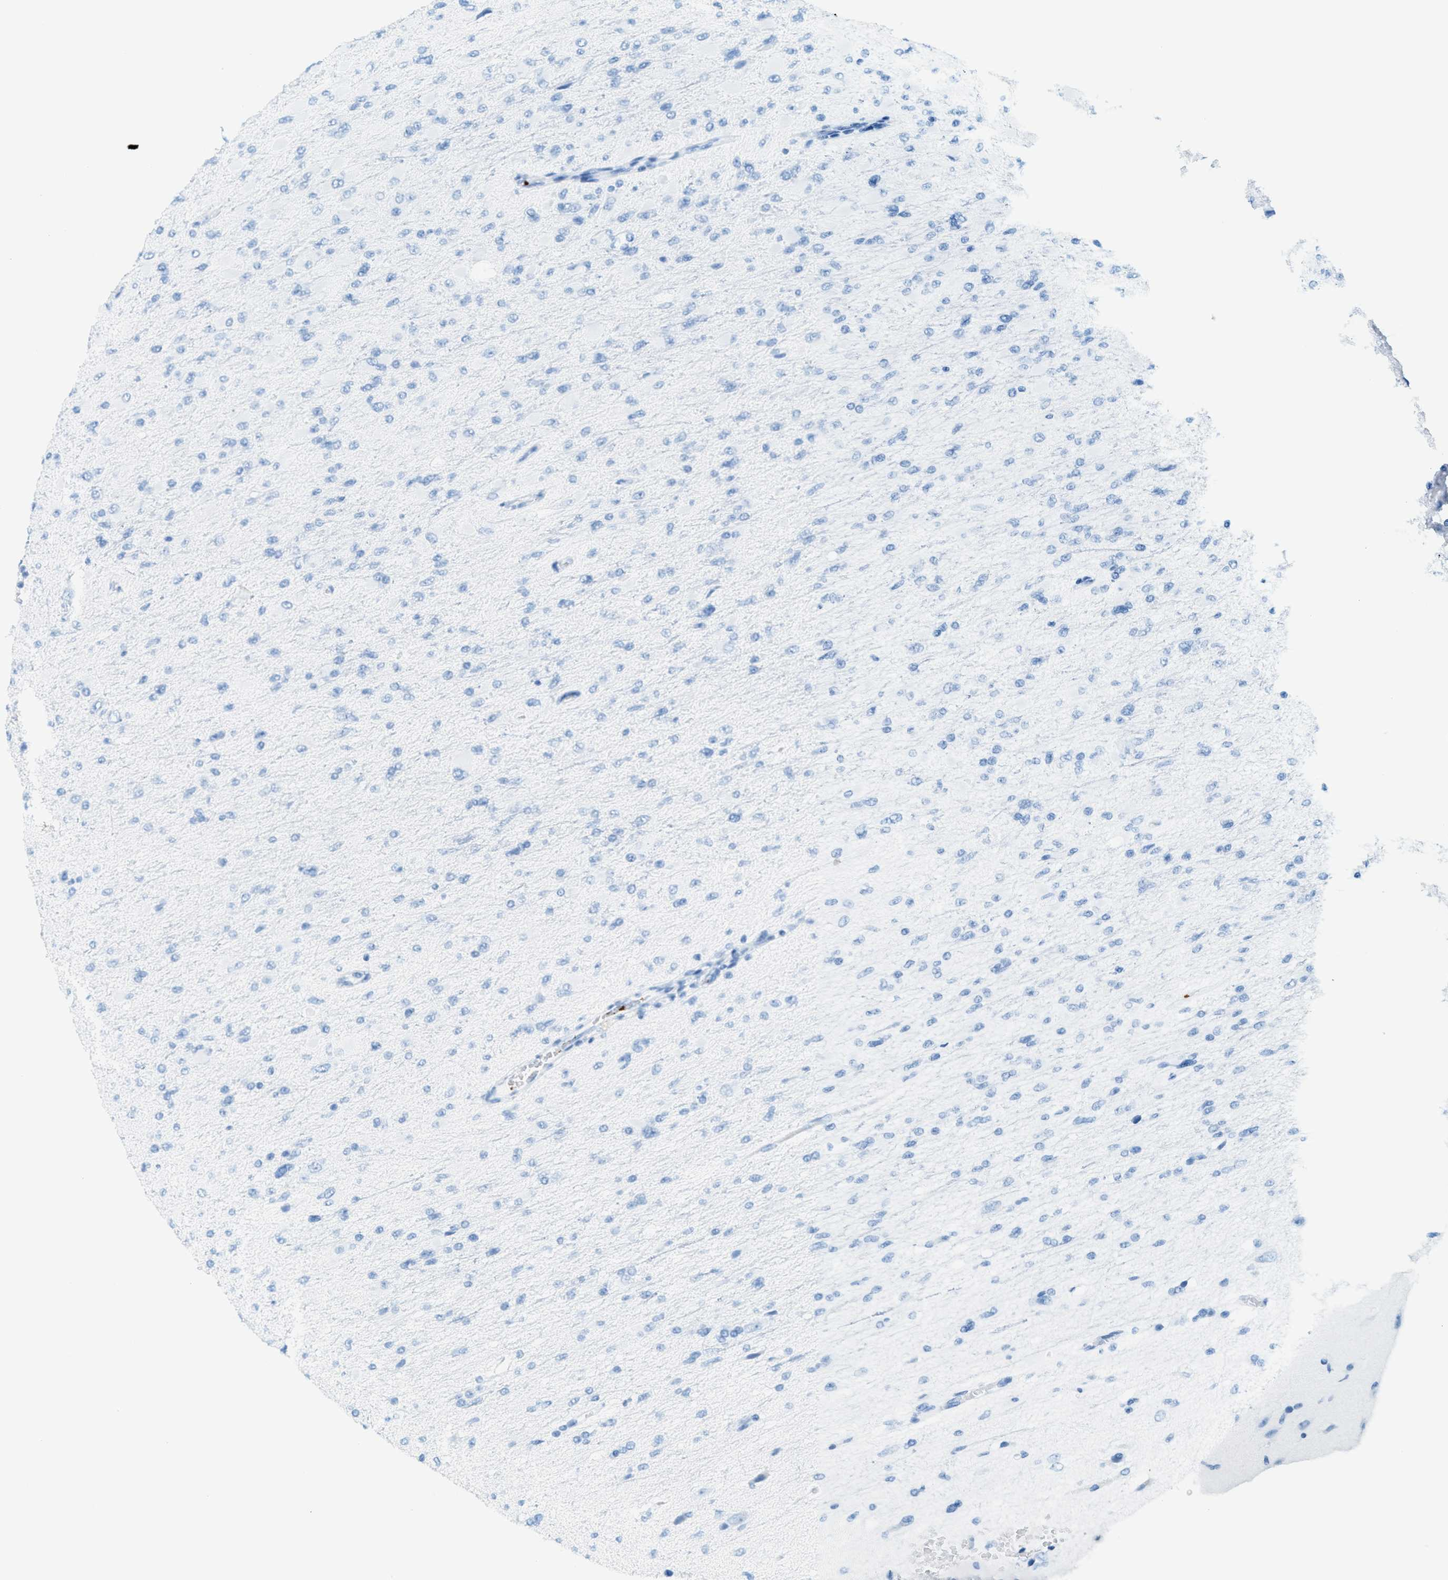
{"staining": {"intensity": "negative", "quantity": "none", "location": "none"}, "tissue": "glioma", "cell_type": "Tumor cells", "image_type": "cancer", "snomed": [{"axis": "morphology", "description": "Glioma, malignant, High grade"}, {"axis": "topography", "description": "Cerebral cortex"}], "caption": "Tumor cells show no significant positivity in glioma.", "gene": "PPBP", "patient": {"sex": "female", "age": 36}}